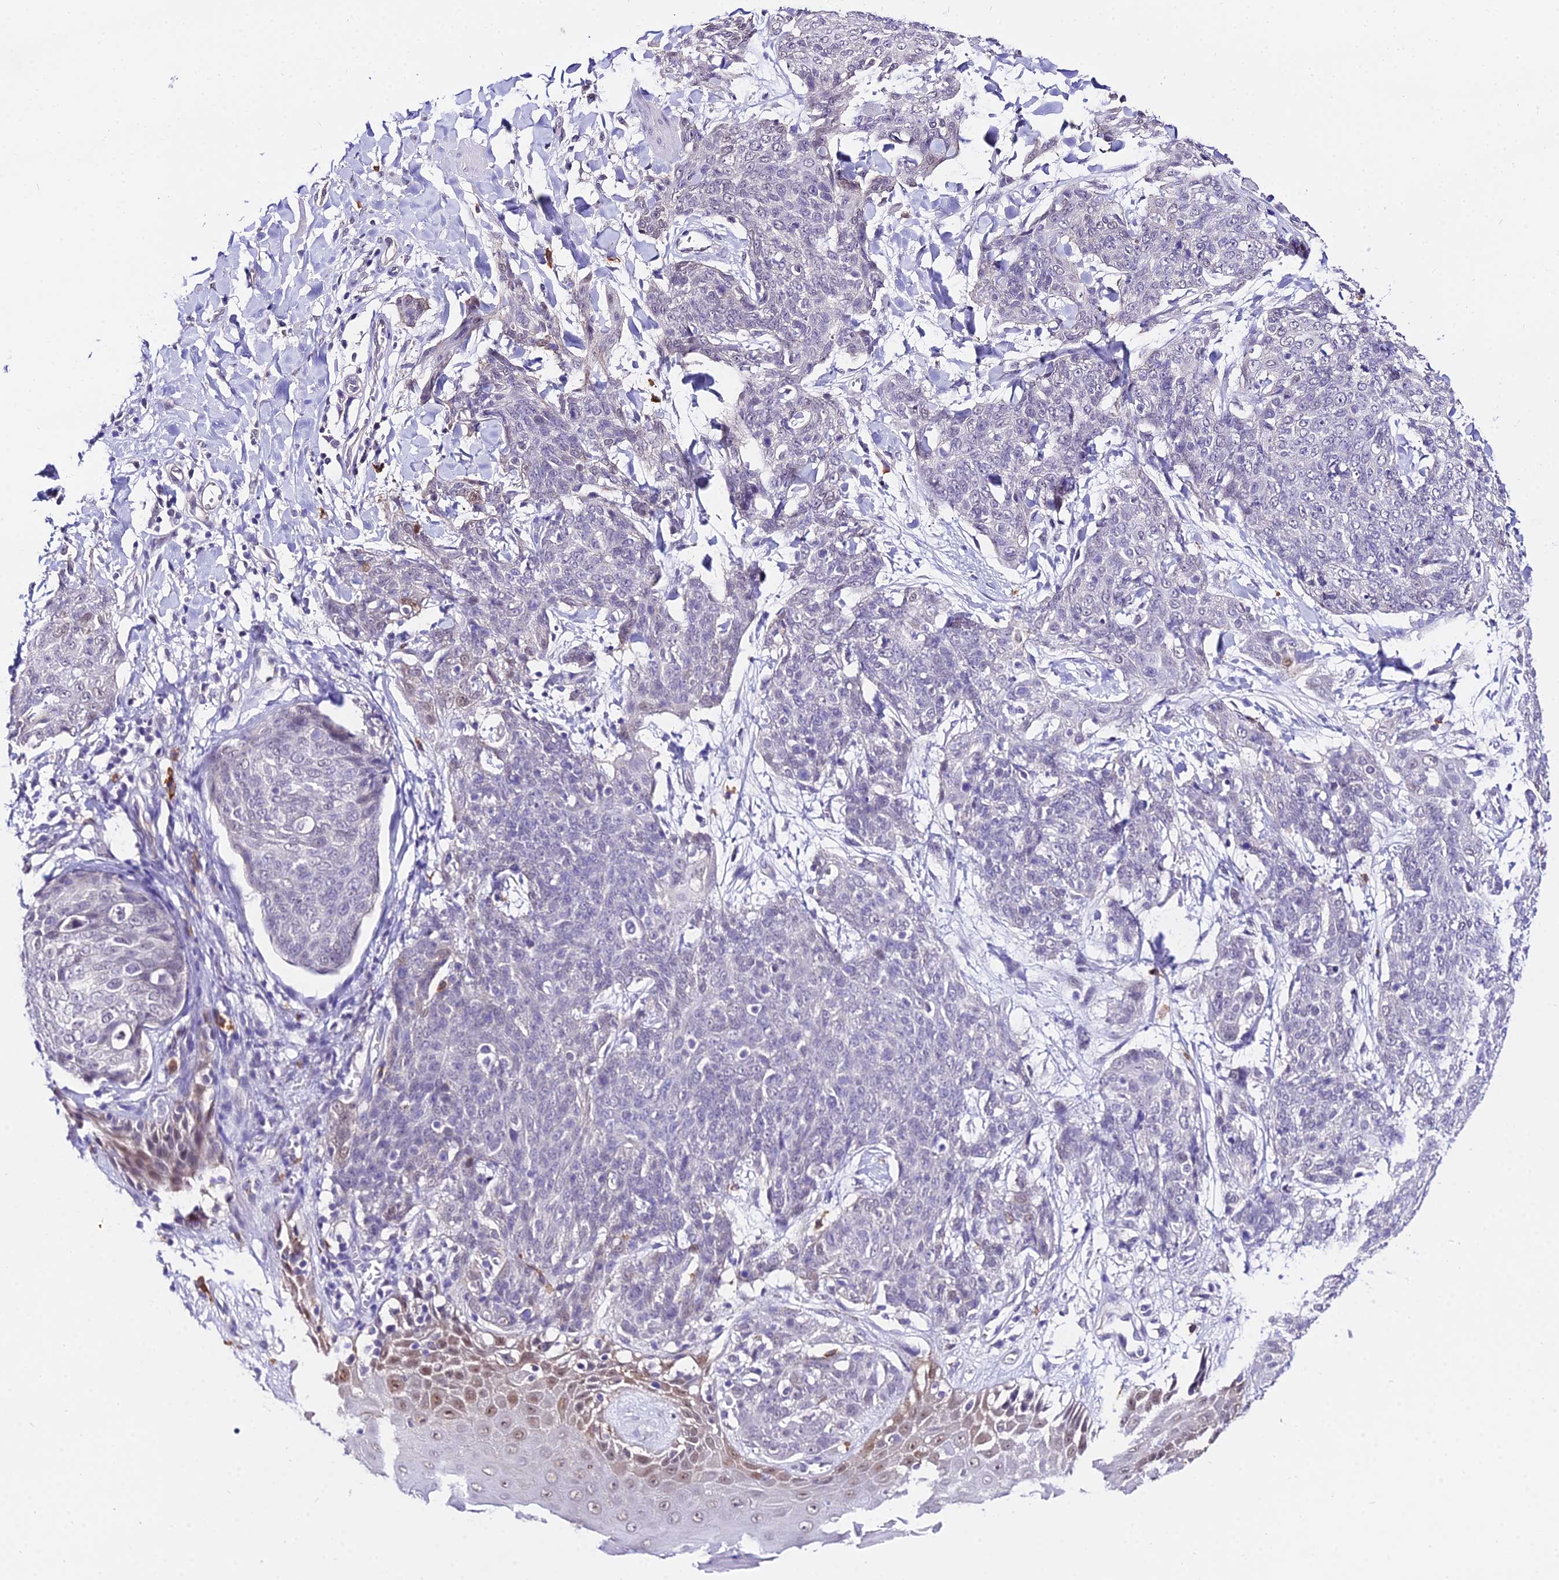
{"staining": {"intensity": "negative", "quantity": "none", "location": "none"}, "tissue": "skin cancer", "cell_type": "Tumor cells", "image_type": "cancer", "snomed": [{"axis": "morphology", "description": "Squamous cell carcinoma, NOS"}, {"axis": "topography", "description": "Skin"}, {"axis": "topography", "description": "Vulva"}], "caption": "This is an immunohistochemistry micrograph of skin cancer (squamous cell carcinoma). There is no expression in tumor cells.", "gene": "POLR2I", "patient": {"sex": "female", "age": 85}}